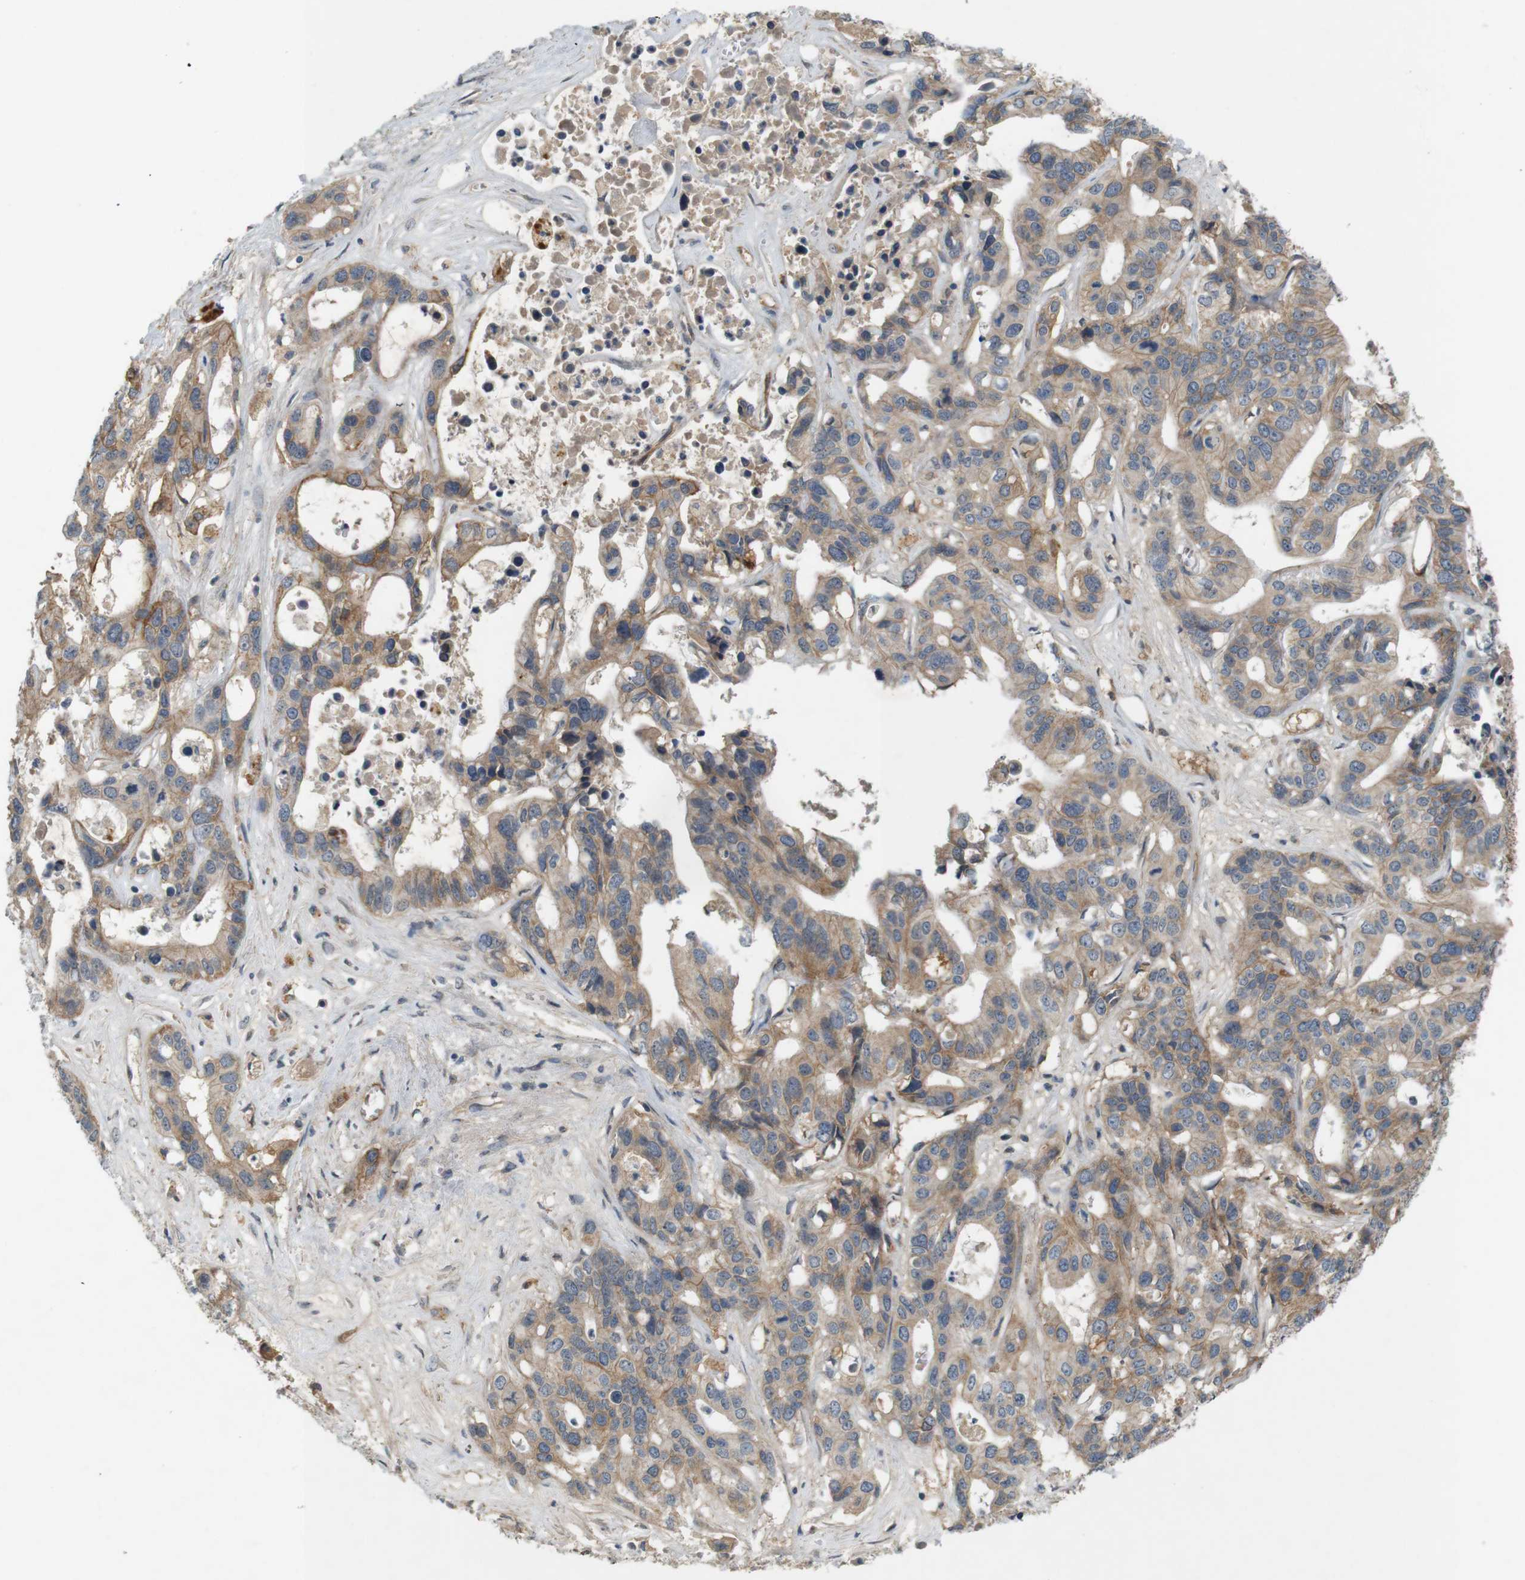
{"staining": {"intensity": "weak", "quantity": ">75%", "location": "cytoplasmic/membranous"}, "tissue": "liver cancer", "cell_type": "Tumor cells", "image_type": "cancer", "snomed": [{"axis": "morphology", "description": "Cholangiocarcinoma"}, {"axis": "topography", "description": "Liver"}], "caption": "Liver cancer (cholangiocarcinoma) tissue reveals weak cytoplasmic/membranous staining in about >75% of tumor cells", "gene": "PVR", "patient": {"sex": "female", "age": 65}}